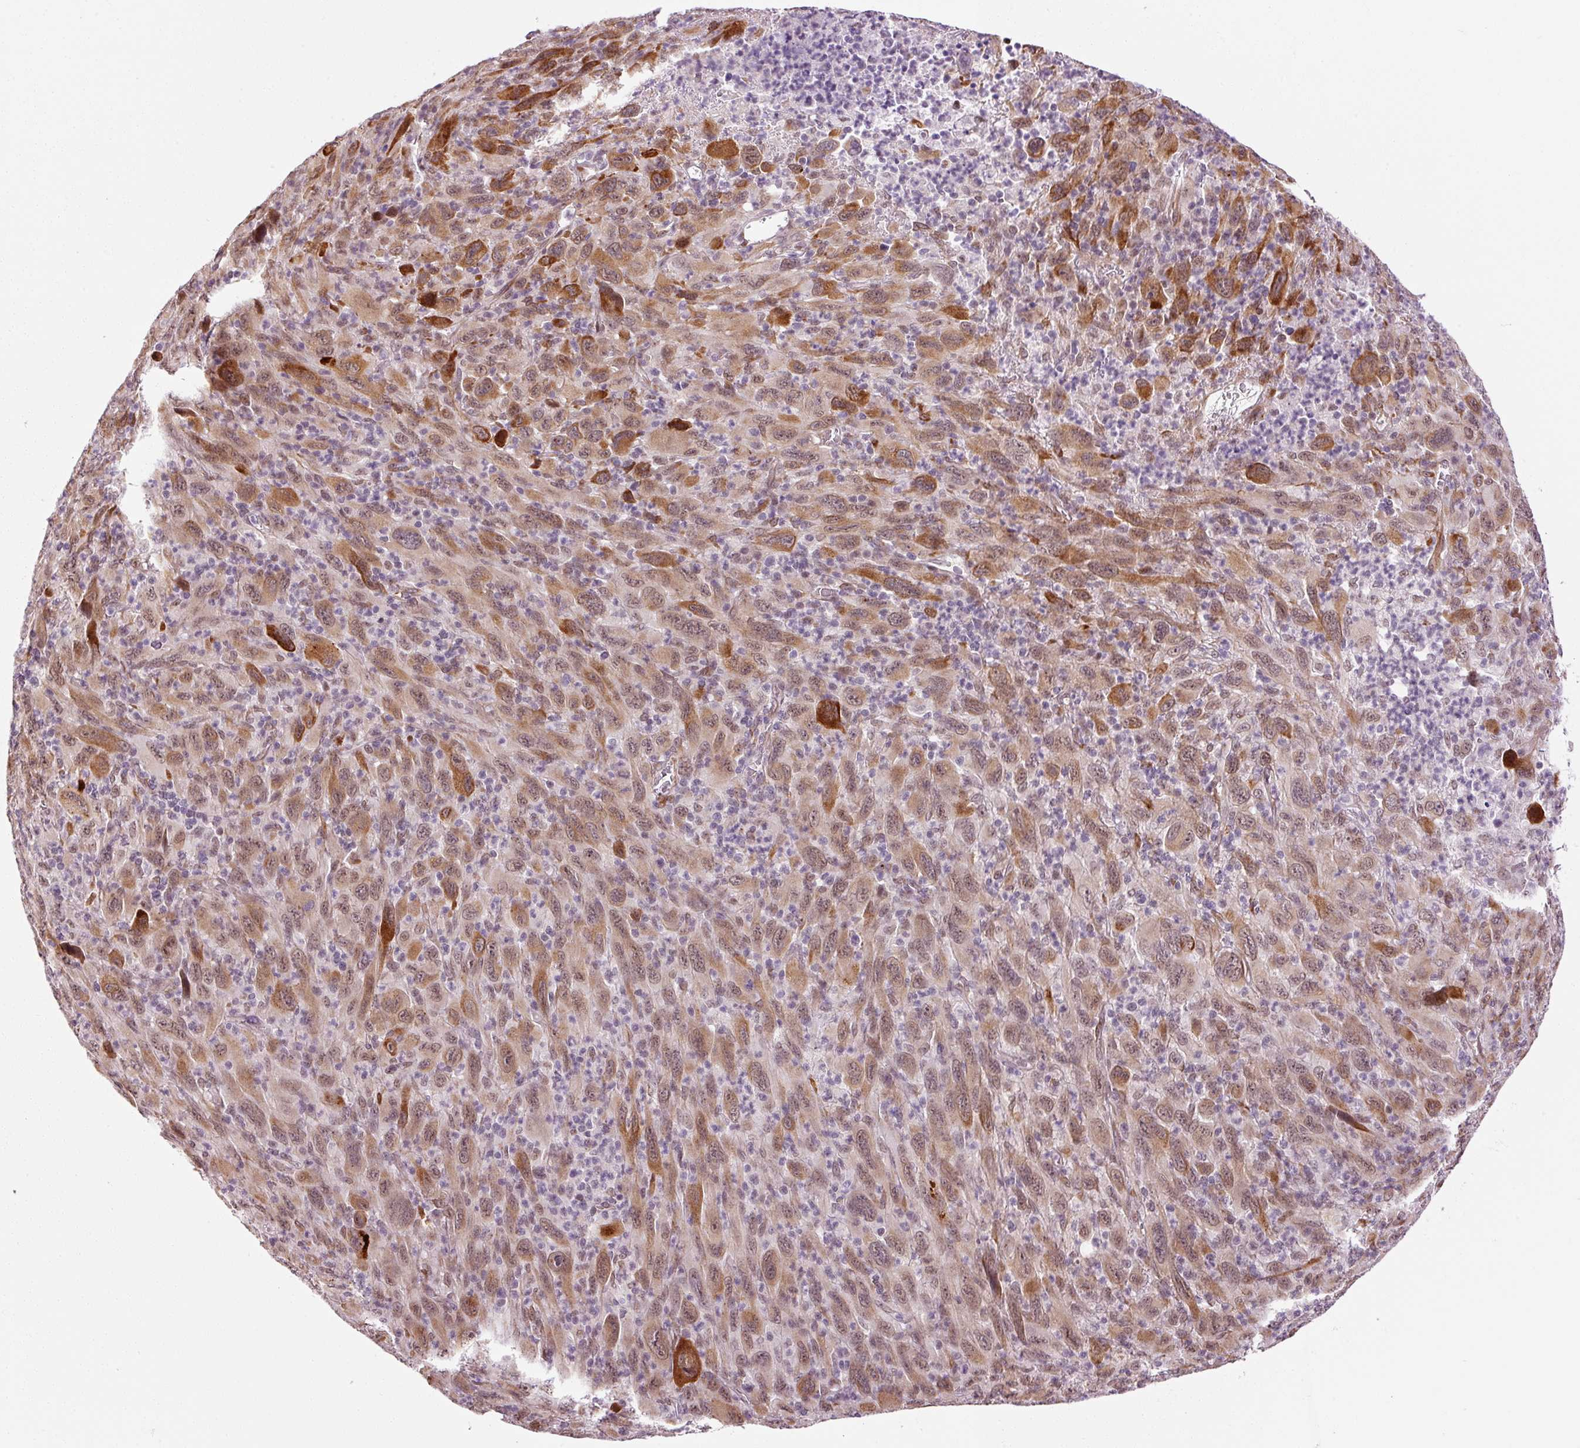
{"staining": {"intensity": "moderate", "quantity": ">75%", "location": "cytoplasmic/membranous,nuclear"}, "tissue": "melanoma", "cell_type": "Tumor cells", "image_type": "cancer", "snomed": [{"axis": "morphology", "description": "Malignant melanoma, Metastatic site"}, {"axis": "topography", "description": "Skin"}], "caption": "Human malignant melanoma (metastatic site) stained with a brown dye exhibits moderate cytoplasmic/membranous and nuclear positive staining in approximately >75% of tumor cells.", "gene": "ANKRD20A1", "patient": {"sex": "female", "age": 56}}